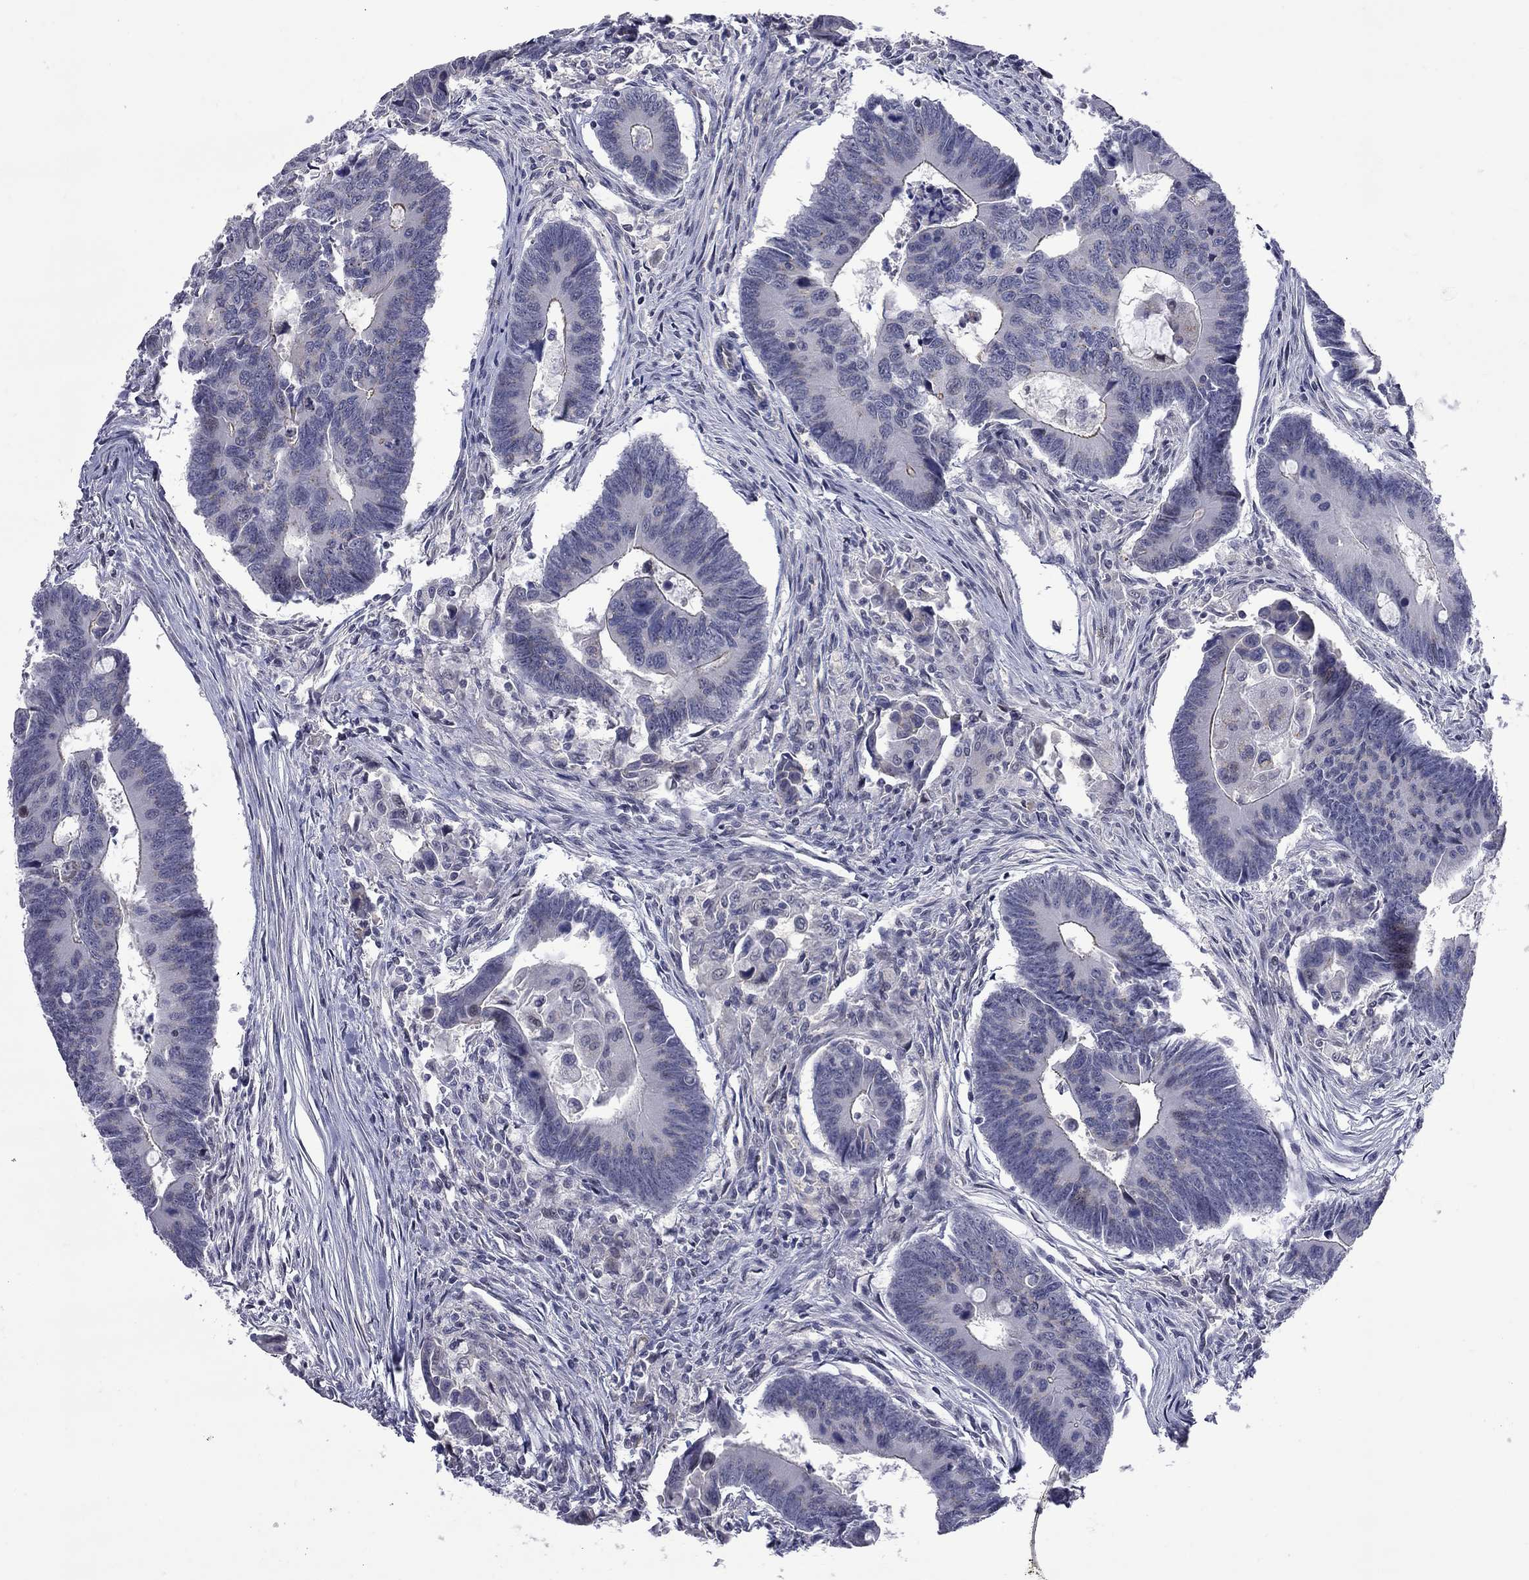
{"staining": {"intensity": "moderate", "quantity": "<25%", "location": "cytoplasmic/membranous"}, "tissue": "colorectal cancer", "cell_type": "Tumor cells", "image_type": "cancer", "snomed": [{"axis": "morphology", "description": "Adenocarcinoma, NOS"}, {"axis": "topography", "description": "Rectum"}], "caption": "Human colorectal adenocarcinoma stained with a brown dye reveals moderate cytoplasmic/membranous positive positivity in approximately <25% of tumor cells.", "gene": "HTR4", "patient": {"sex": "male", "age": 67}}